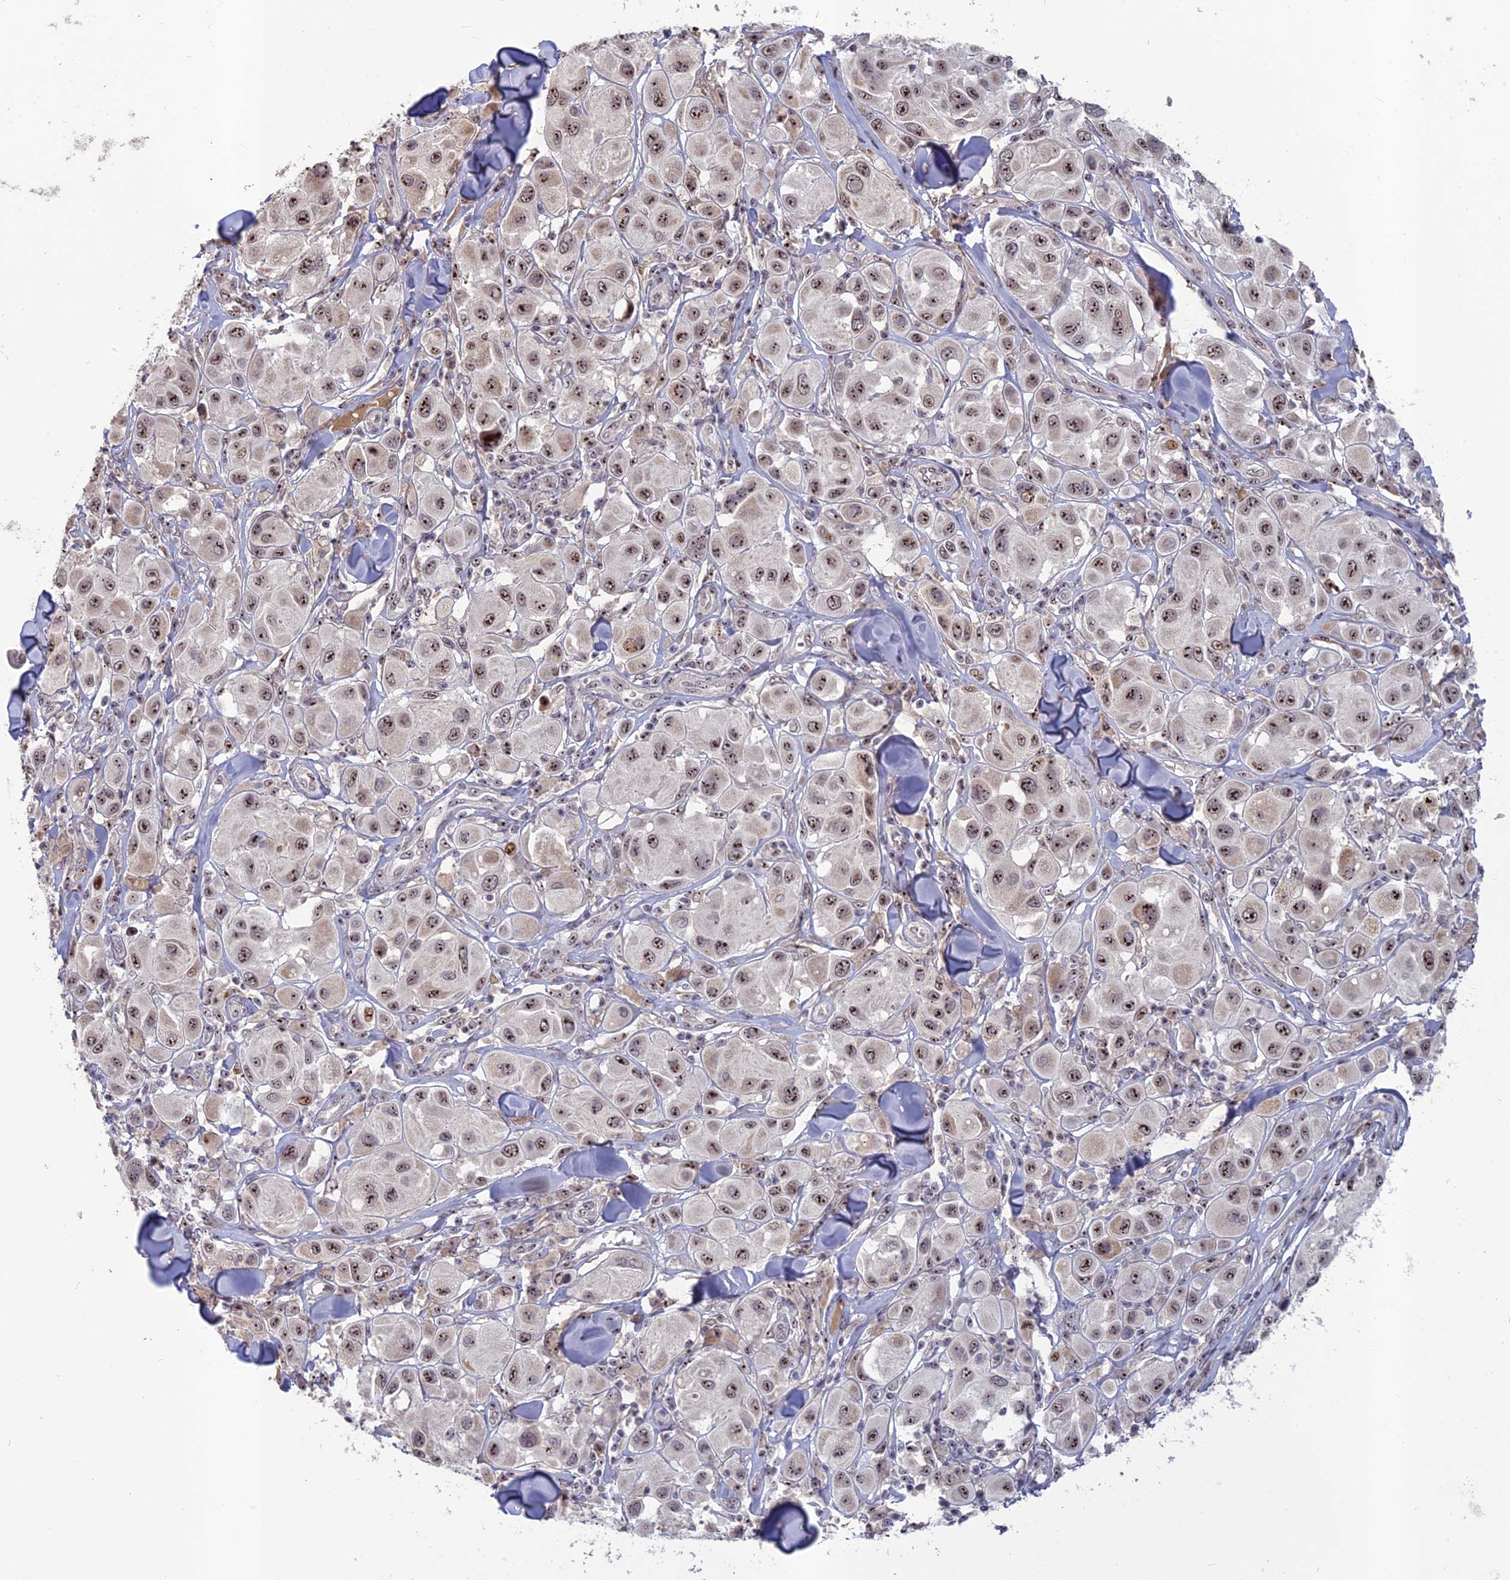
{"staining": {"intensity": "moderate", "quantity": ">75%", "location": "nuclear"}, "tissue": "melanoma", "cell_type": "Tumor cells", "image_type": "cancer", "snomed": [{"axis": "morphology", "description": "Malignant melanoma, Metastatic site"}, {"axis": "topography", "description": "Skin"}], "caption": "IHC (DAB (3,3'-diaminobenzidine)) staining of malignant melanoma (metastatic site) reveals moderate nuclear protein staining in approximately >75% of tumor cells.", "gene": "FAM131A", "patient": {"sex": "male", "age": 41}}